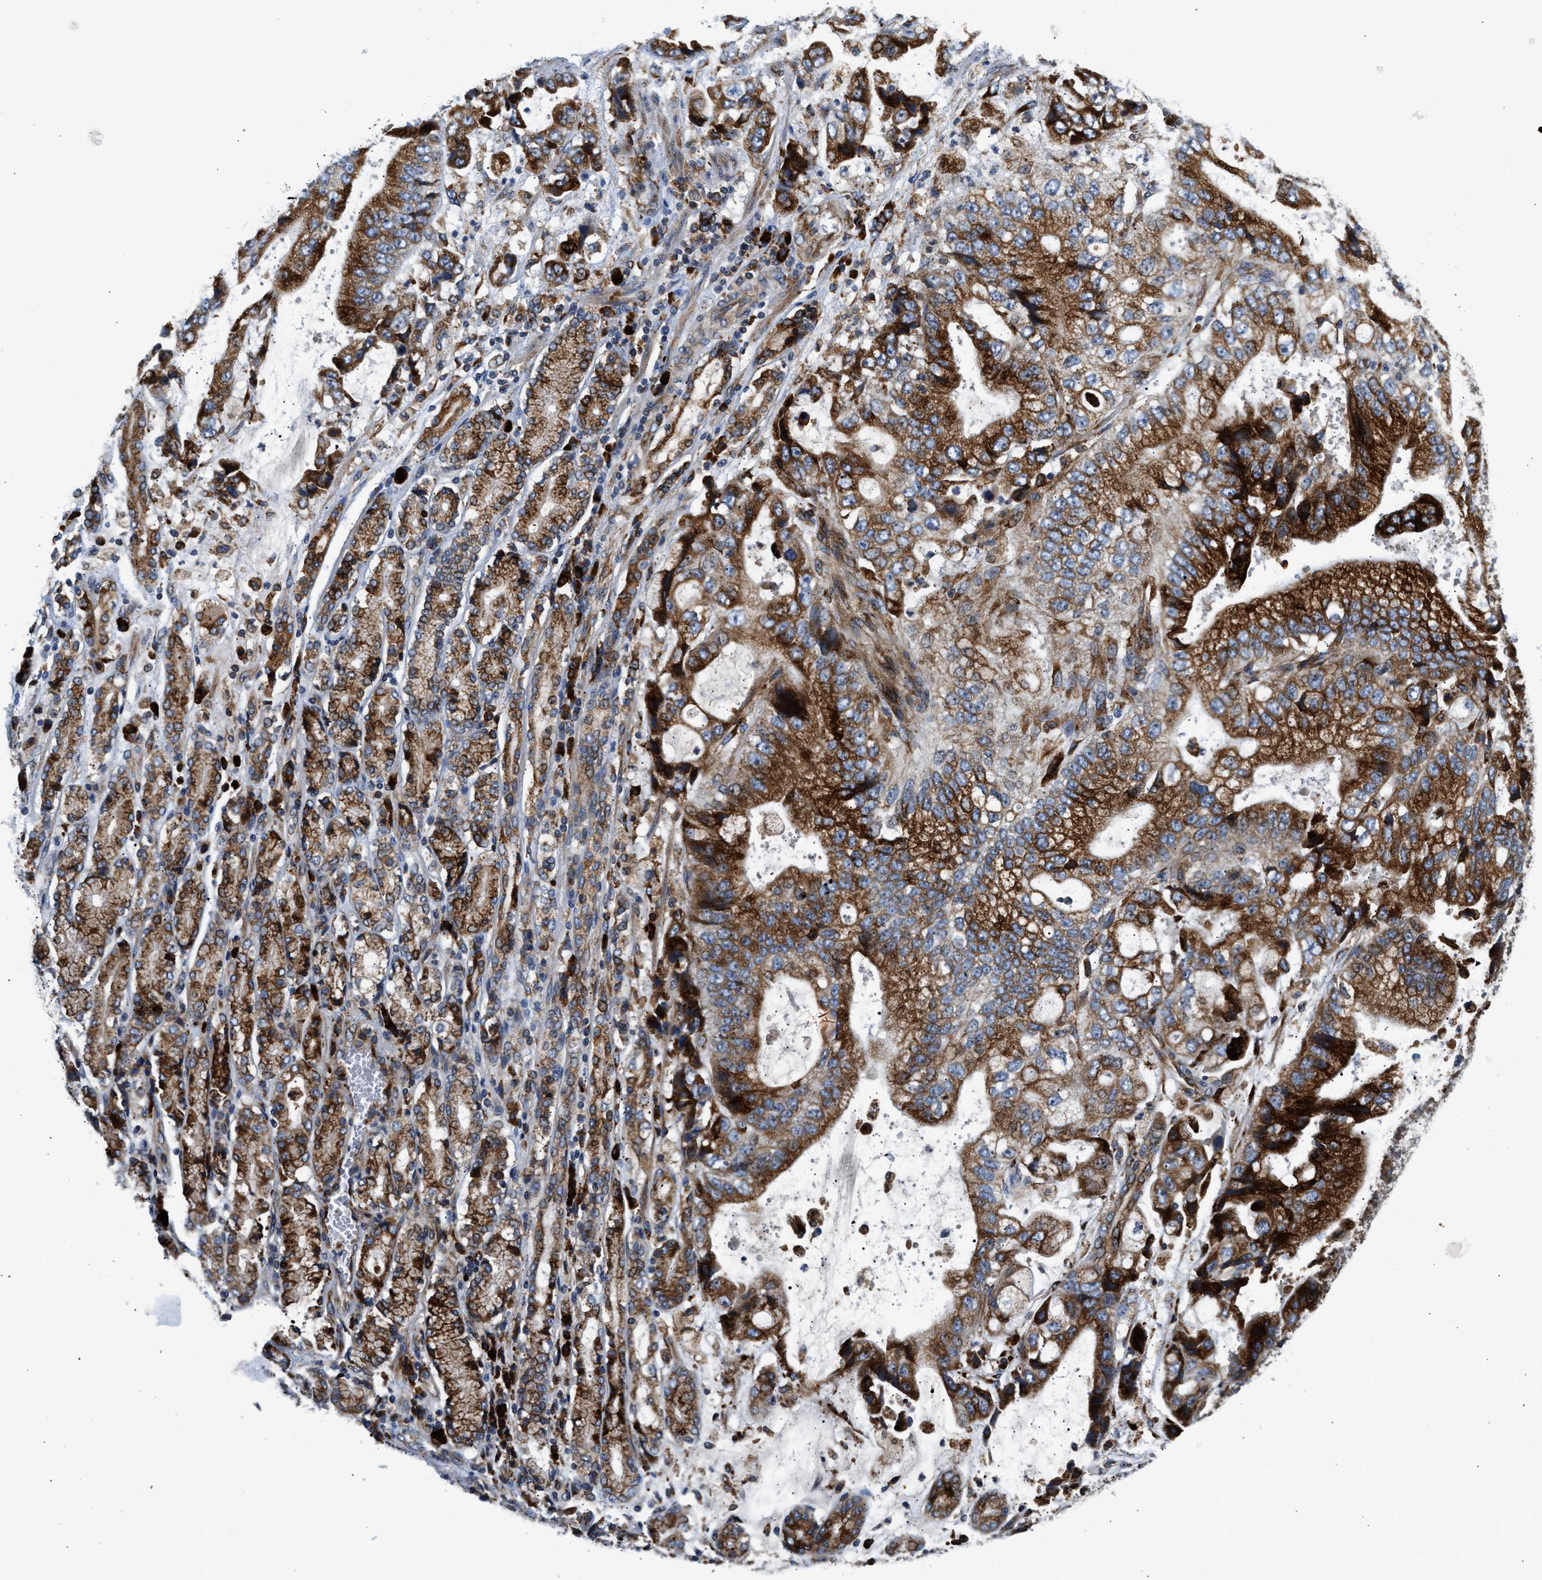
{"staining": {"intensity": "strong", "quantity": ">75%", "location": "cytoplasmic/membranous"}, "tissue": "stomach cancer", "cell_type": "Tumor cells", "image_type": "cancer", "snomed": [{"axis": "morphology", "description": "Normal tissue, NOS"}, {"axis": "morphology", "description": "Adenocarcinoma, NOS"}, {"axis": "topography", "description": "Stomach"}], "caption": "Immunohistochemical staining of human adenocarcinoma (stomach) shows strong cytoplasmic/membranous protein positivity in approximately >75% of tumor cells.", "gene": "AMZ1", "patient": {"sex": "male", "age": 62}}